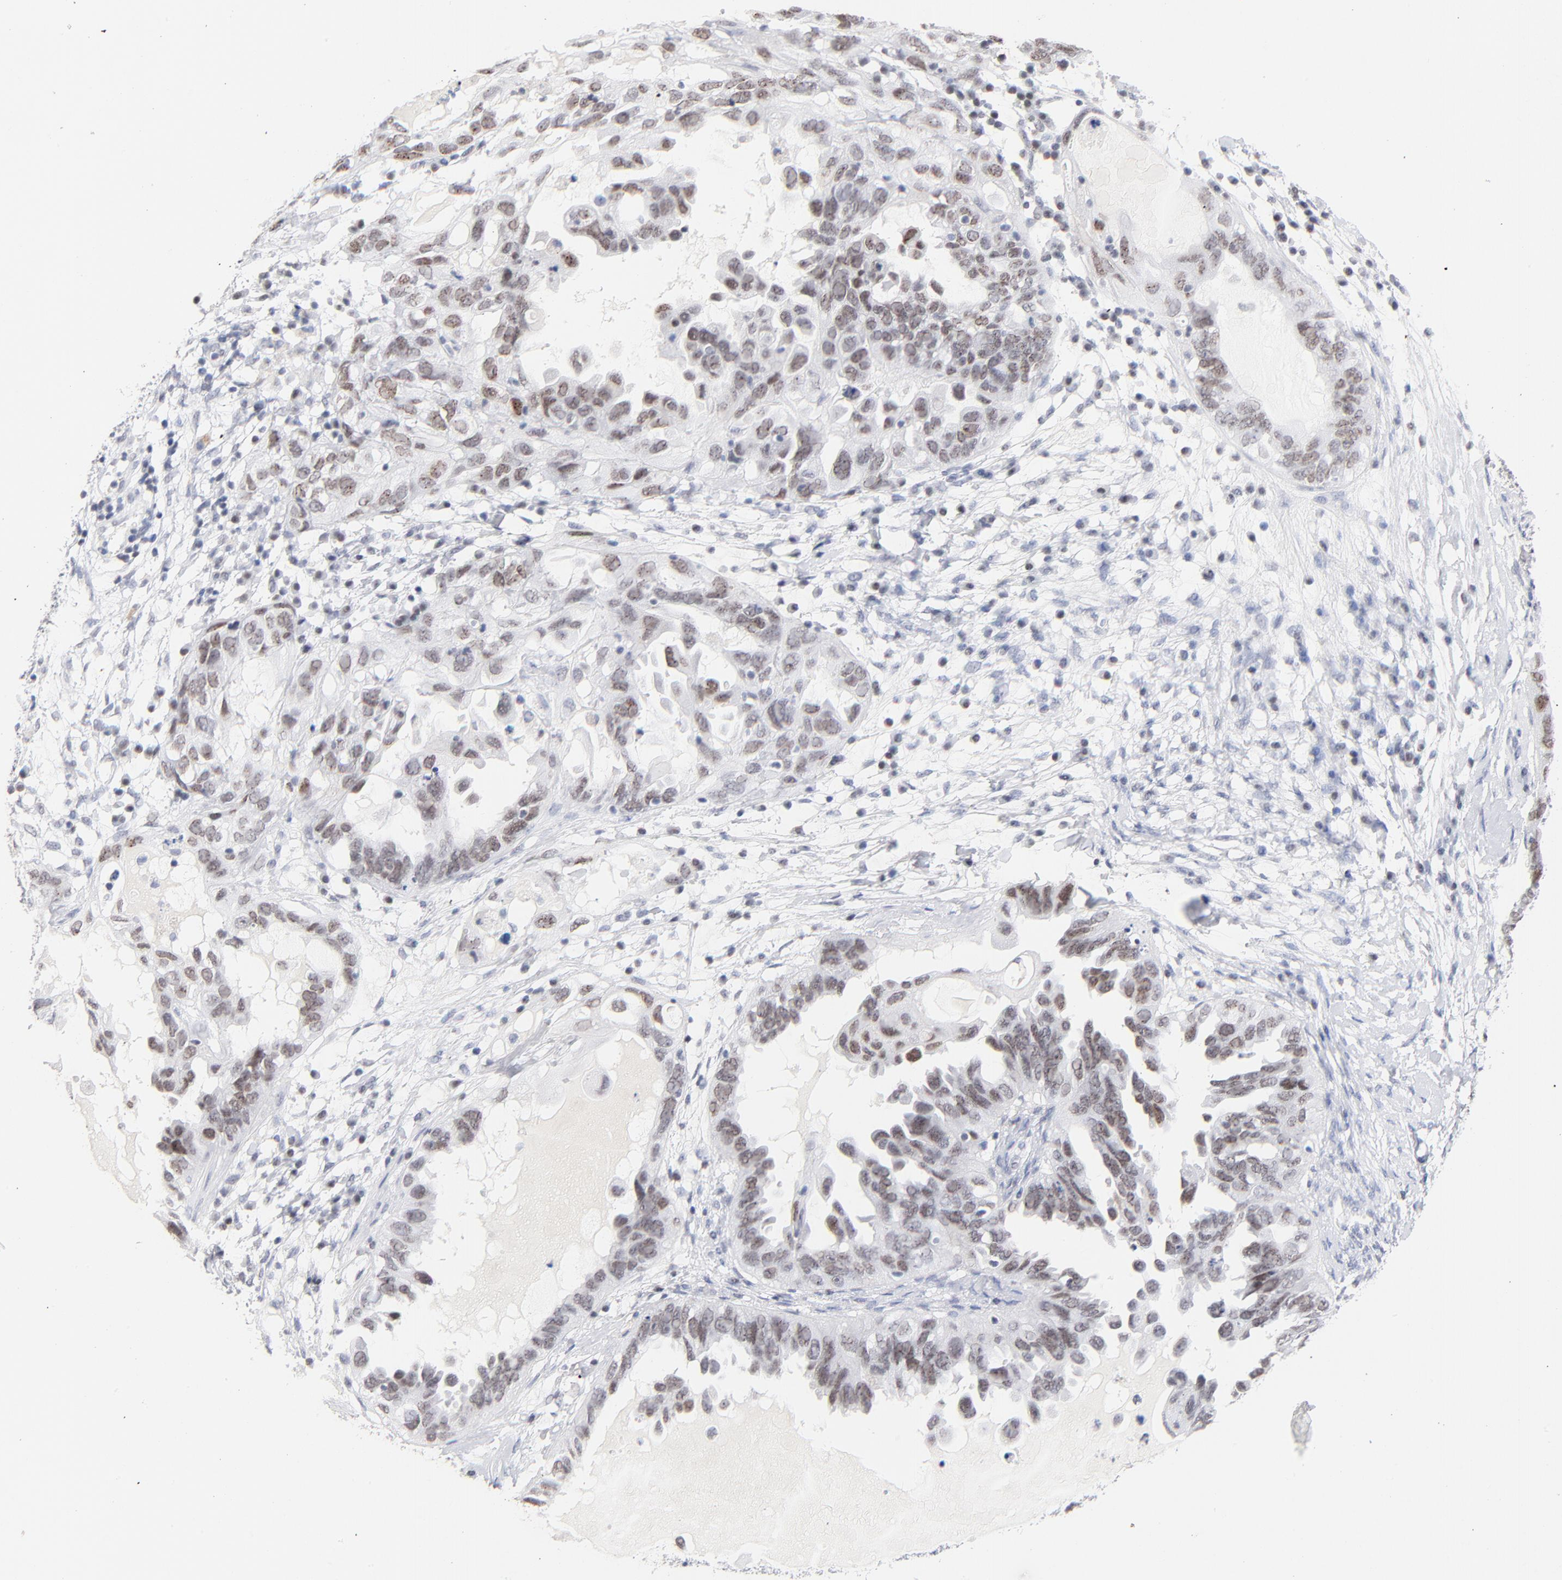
{"staining": {"intensity": "weak", "quantity": ">75%", "location": "nuclear"}, "tissue": "ovarian cancer", "cell_type": "Tumor cells", "image_type": "cancer", "snomed": [{"axis": "morphology", "description": "Cystadenocarcinoma, serous, NOS"}, {"axis": "topography", "description": "Ovary"}], "caption": "DAB immunohistochemical staining of human ovarian serous cystadenocarcinoma reveals weak nuclear protein staining in about >75% of tumor cells.", "gene": "ORC2", "patient": {"sex": "female", "age": 82}}